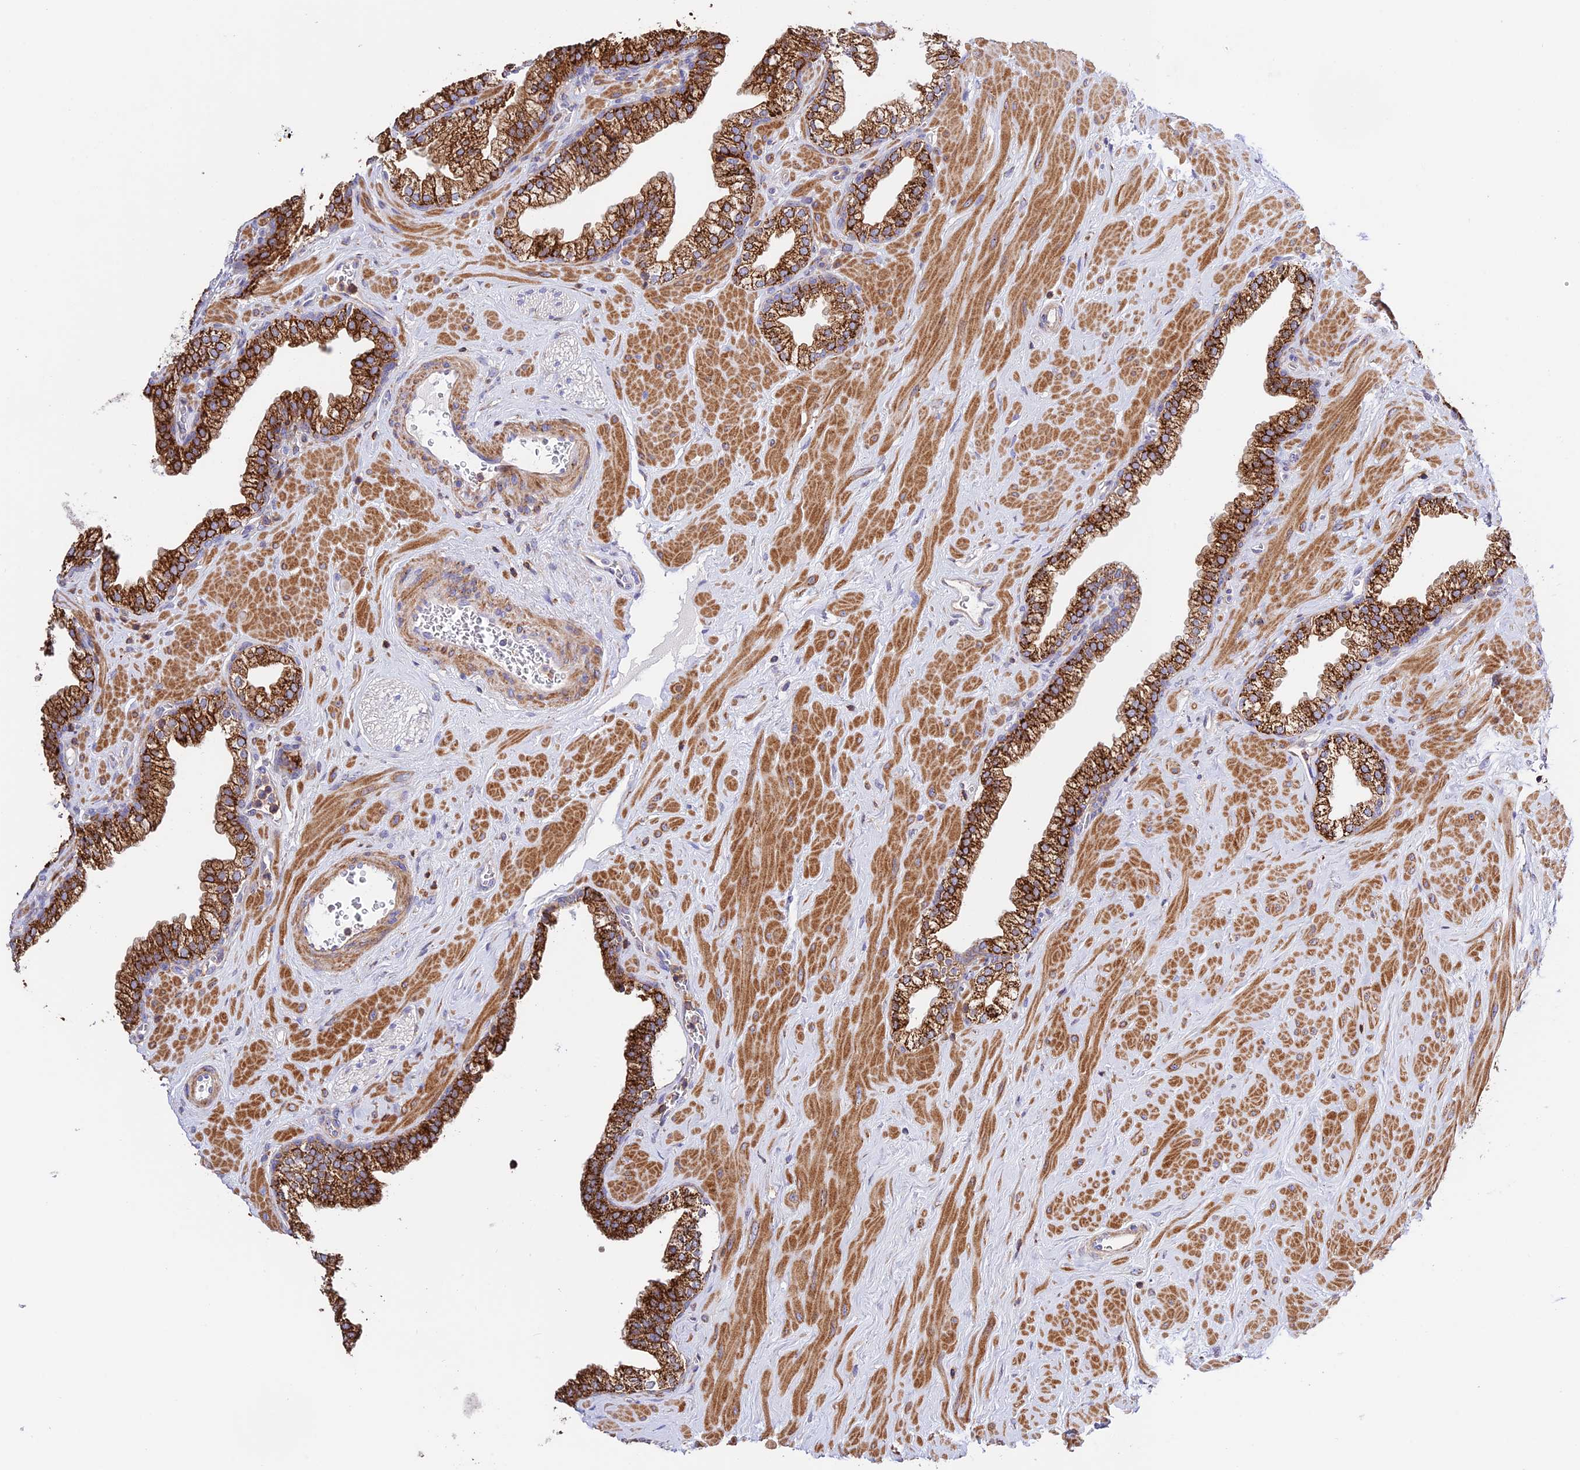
{"staining": {"intensity": "strong", "quantity": ">75%", "location": "cytoplasmic/membranous"}, "tissue": "prostate", "cell_type": "Glandular cells", "image_type": "normal", "snomed": [{"axis": "morphology", "description": "Normal tissue, NOS"}, {"axis": "morphology", "description": "Urothelial carcinoma, Low grade"}, {"axis": "topography", "description": "Urinary bladder"}, {"axis": "topography", "description": "Prostate"}], "caption": "Immunohistochemical staining of normal human prostate reveals strong cytoplasmic/membranous protein expression in about >75% of glandular cells.", "gene": "PRIM1", "patient": {"sex": "male", "age": 60}}